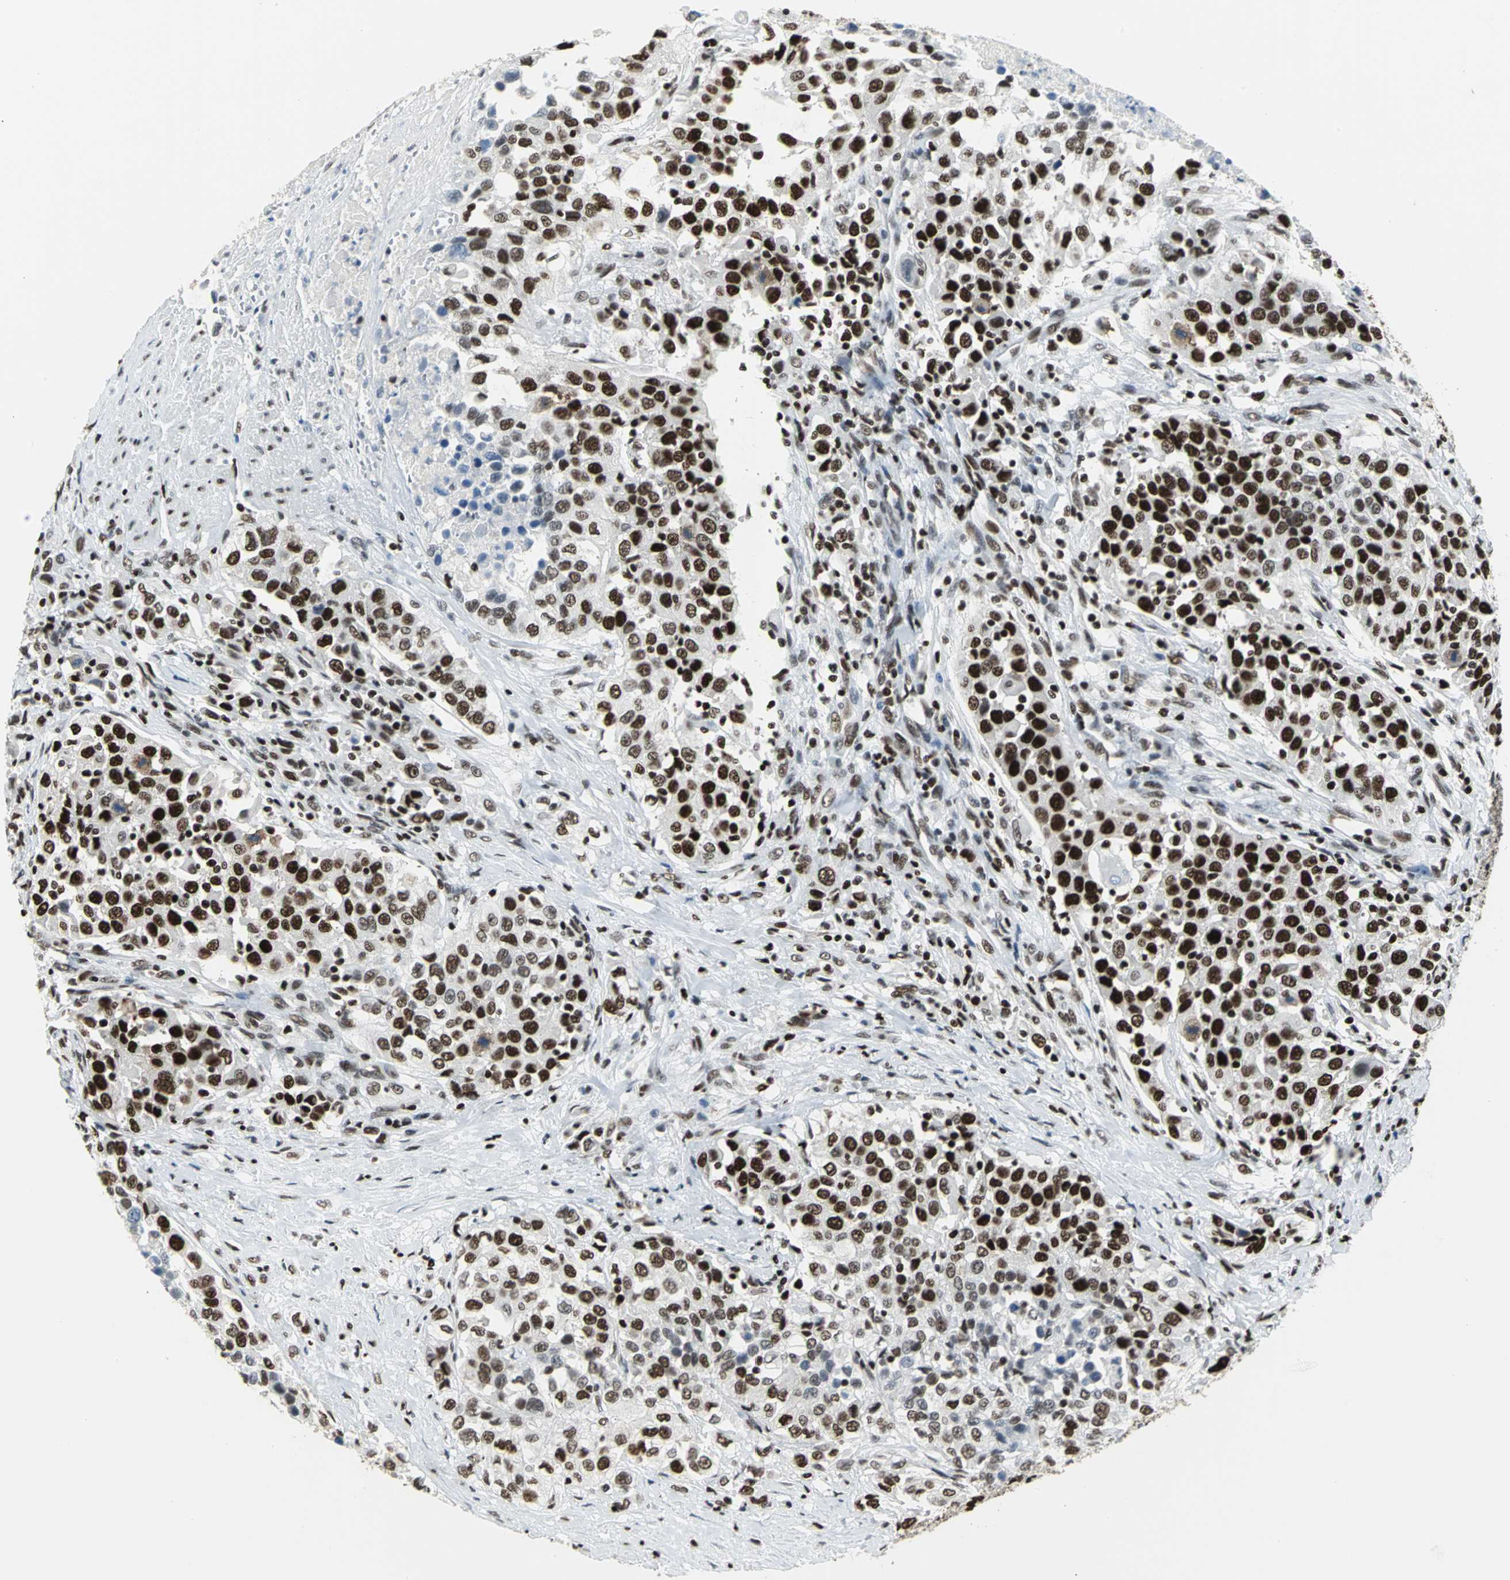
{"staining": {"intensity": "strong", "quantity": ">75%", "location": "nuclear"}, "tissue": "urothelial cancer", "cell_type": "Tumor cells", "image_type": "cancer", "snomed": [{"axis": "morphology", "description": "Urothelial carcinoma, High grade"}, {"axis": "topography", "description": "Urinary bladder"}], "caption": "A brown stain labels strong nuclear expression of a protein in urothelial cancer tumor cells. (DAB (3,3'-diaminobenzidine) = brown stain, brightfield microscopy at high magnification).", "gene": "HNRNPD", "patient": {"sex": "female", "age": 80}}